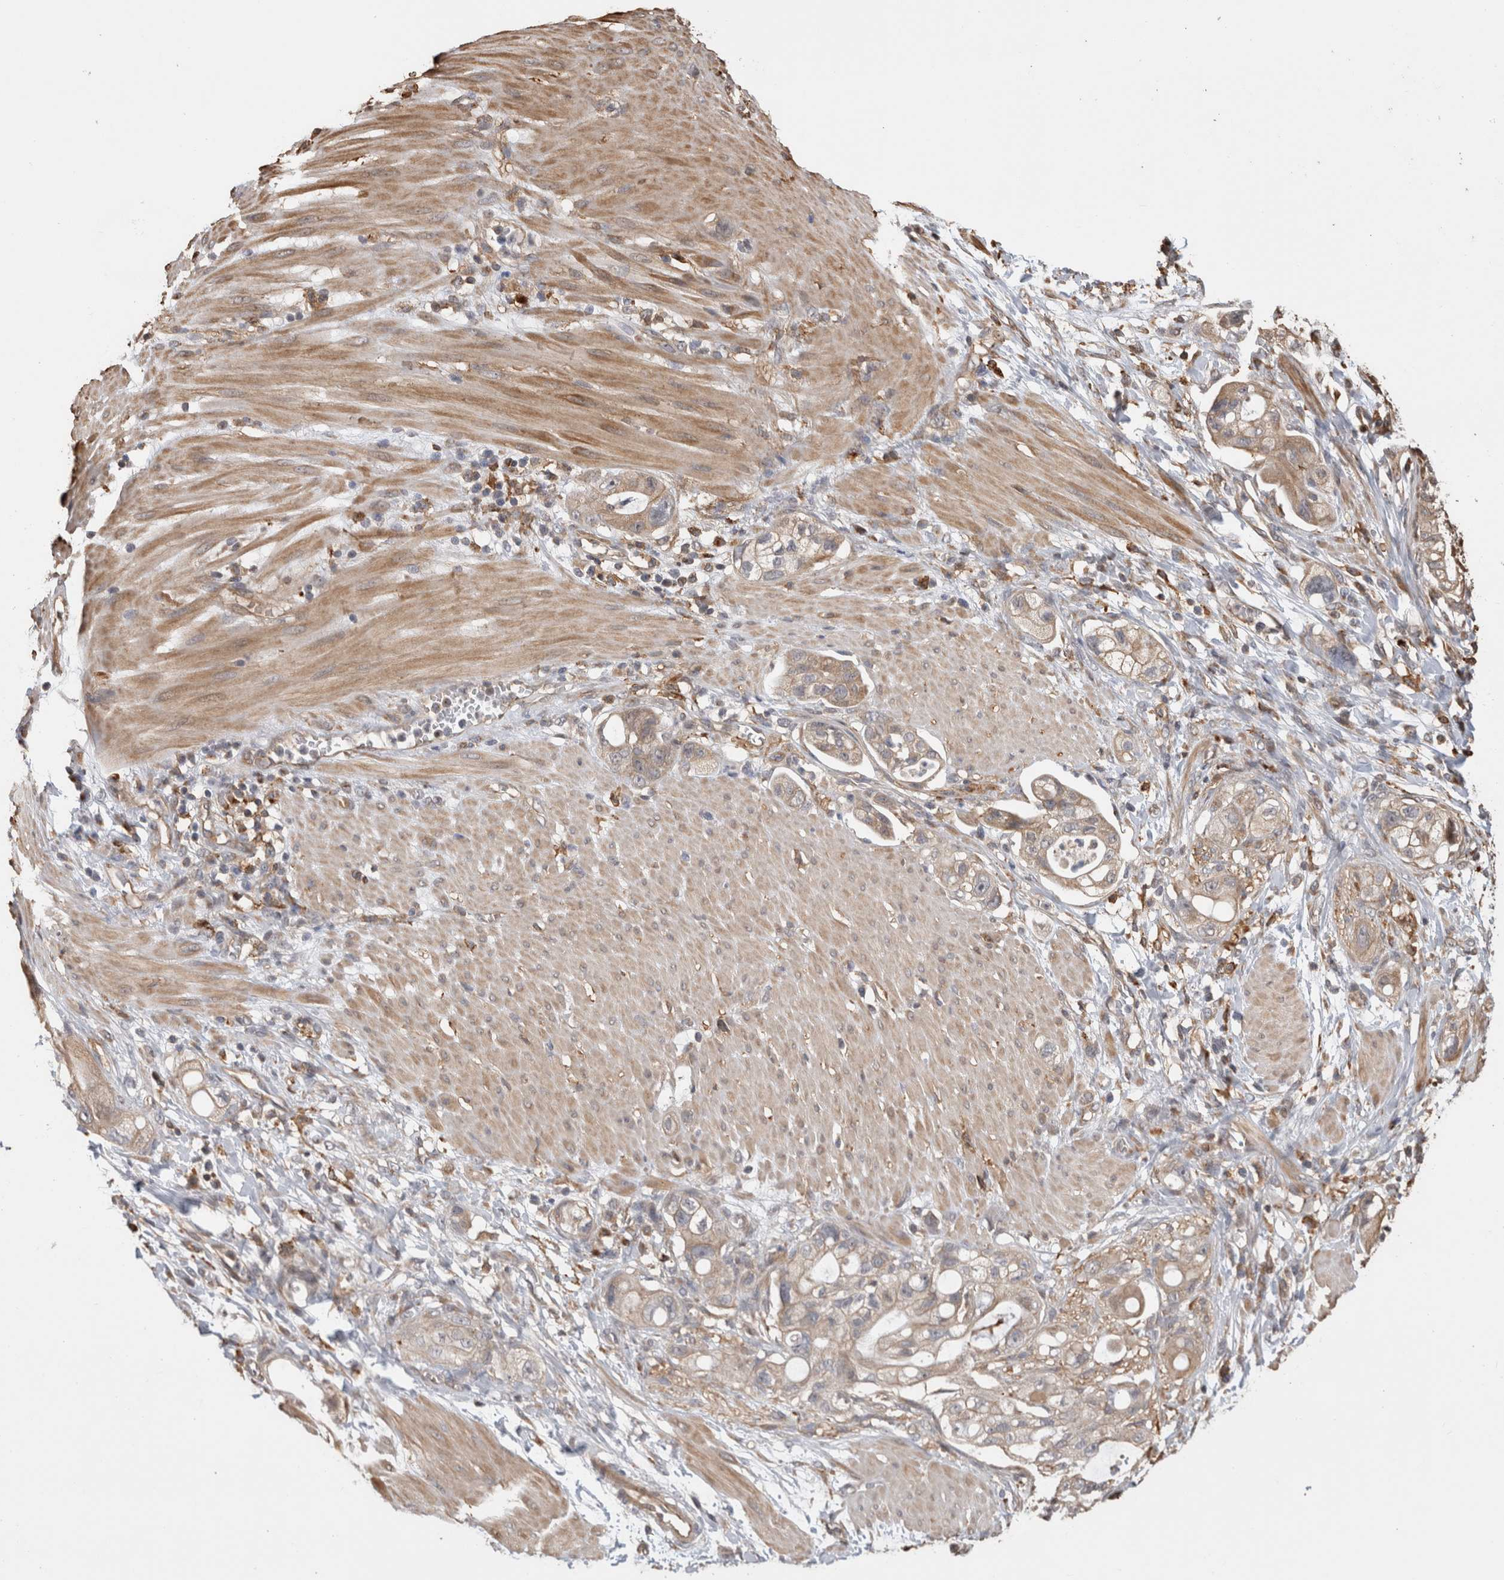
{"staining": {"intensity": "weak", "quantity": ">75%", "location": "cytoplasmic/membranous"}, "tissue": "stomach cancer", "cell_type": "Tumor cells", "image_type": "cancer", "snomed": [{"axis": "morphology", "description": "Adenocarcinoma, NOS"}, {"axis": "topography", "description": "Stomach"}, {"axis": "topography", "description": "Stomach, lower"}], "caption": "Stomach adenocarcinoma stained with a brown dye shows weak cytoplasmic/membranous positive staining in about >75% of tumor cells.", "gene": "CLIP1", "patient": {"sex": "female", "age": 48}}